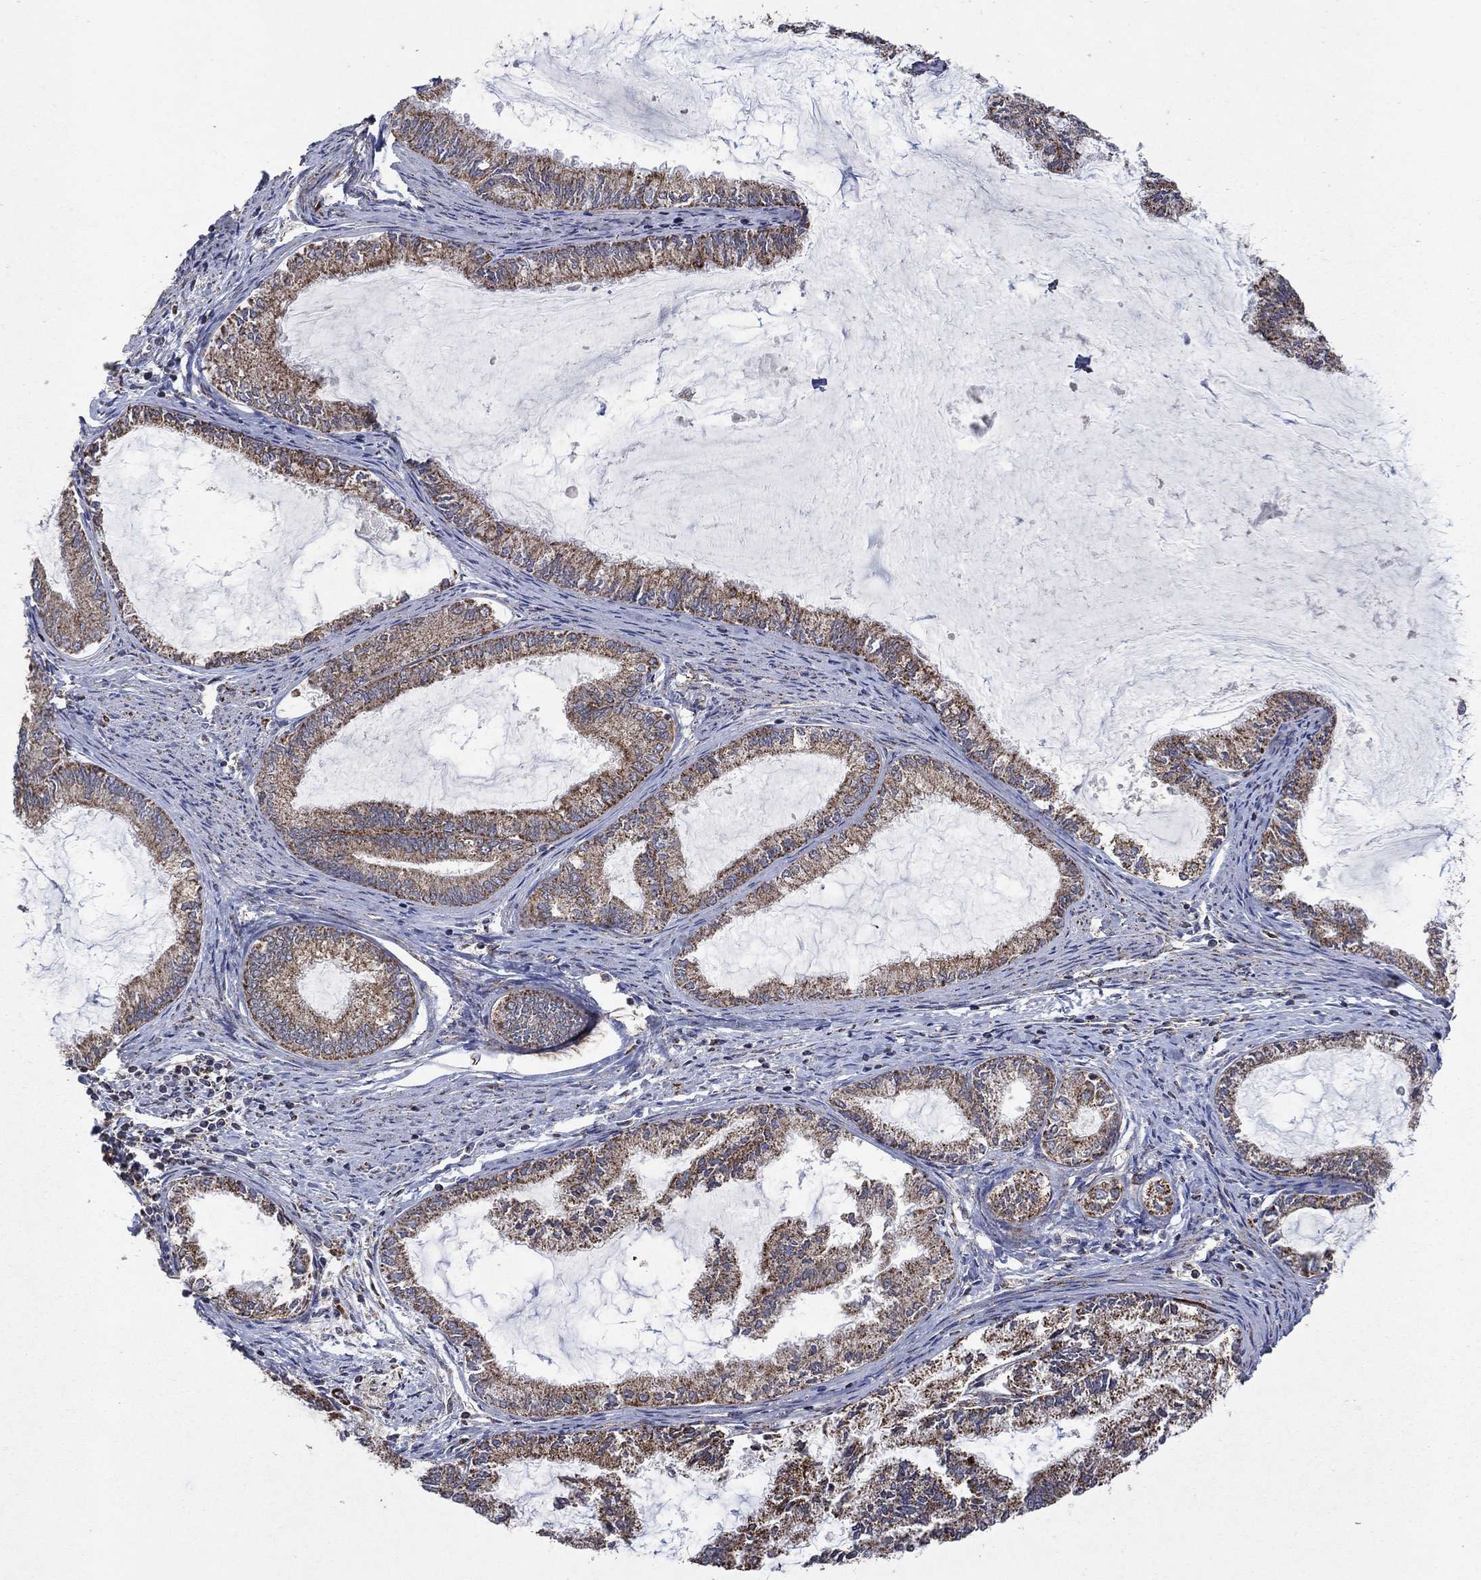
{"staining": {"intensity": "strong", "quantity": "<25%", "location": "cytoplasmic/membranous"}, "tissue": "endometrial cancer", "cell_type": "Tumor cells", "image_type": "cancer", "snomed": [{"axis": "morphology", "description": "Adenocarcinoma, NOS"}, {"axis": "topography", "description": "Endometrium"}], "caption": "Immunohistochemistry photomicrograph of neoplastic tissue: human endometrial cancer stained using IHC displays medium levels of strong protein expression localized specifically in the cytoplasmic/membranous of tumor cells, appearing as a cytoplasmic/membranous brown color.", "gene": "DPH1", "patient": {"sex": "female", "age": 86}}